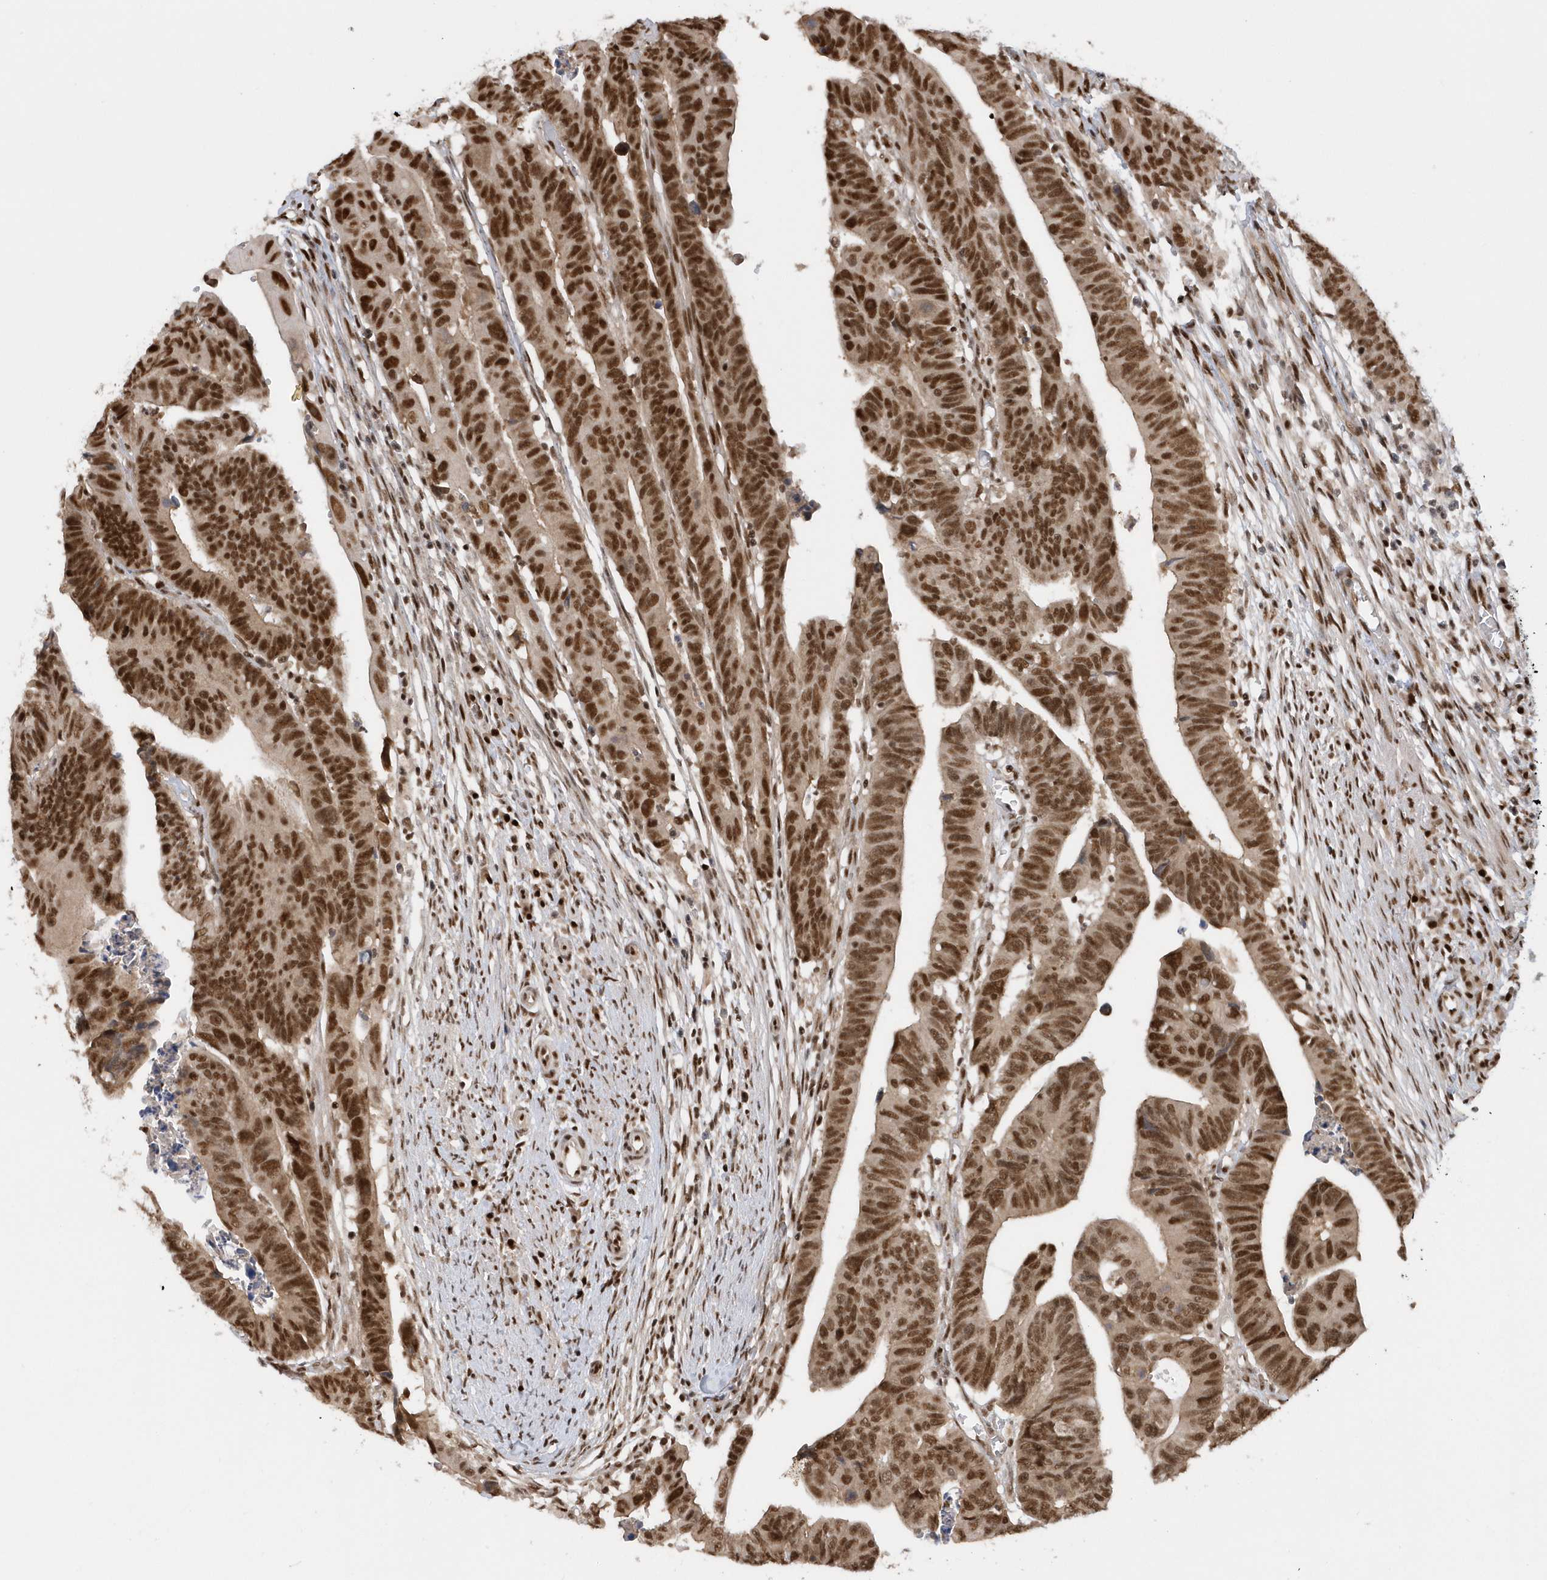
{"staining": {"intensity": "strong", "quantity": ">75%", "location": "nuclear"}, "tissue": "colorectal cancer", "cell_type": "Tumor cells", "image_type": "cancer", "snomed": [{"axis": "morphology", "description": "Adenocarcinoma, NOS"}, {"axis": "topography", "description": "Rectum"}], "caption": "Immunohistochemical staining of human colorectal cancer (adenocarcinoma) displays strong nuclear protein positivity in approximately >75% of tumor cells.", "gene": "SEPHS1", "patient": {"sex": "female", "age": 65}}